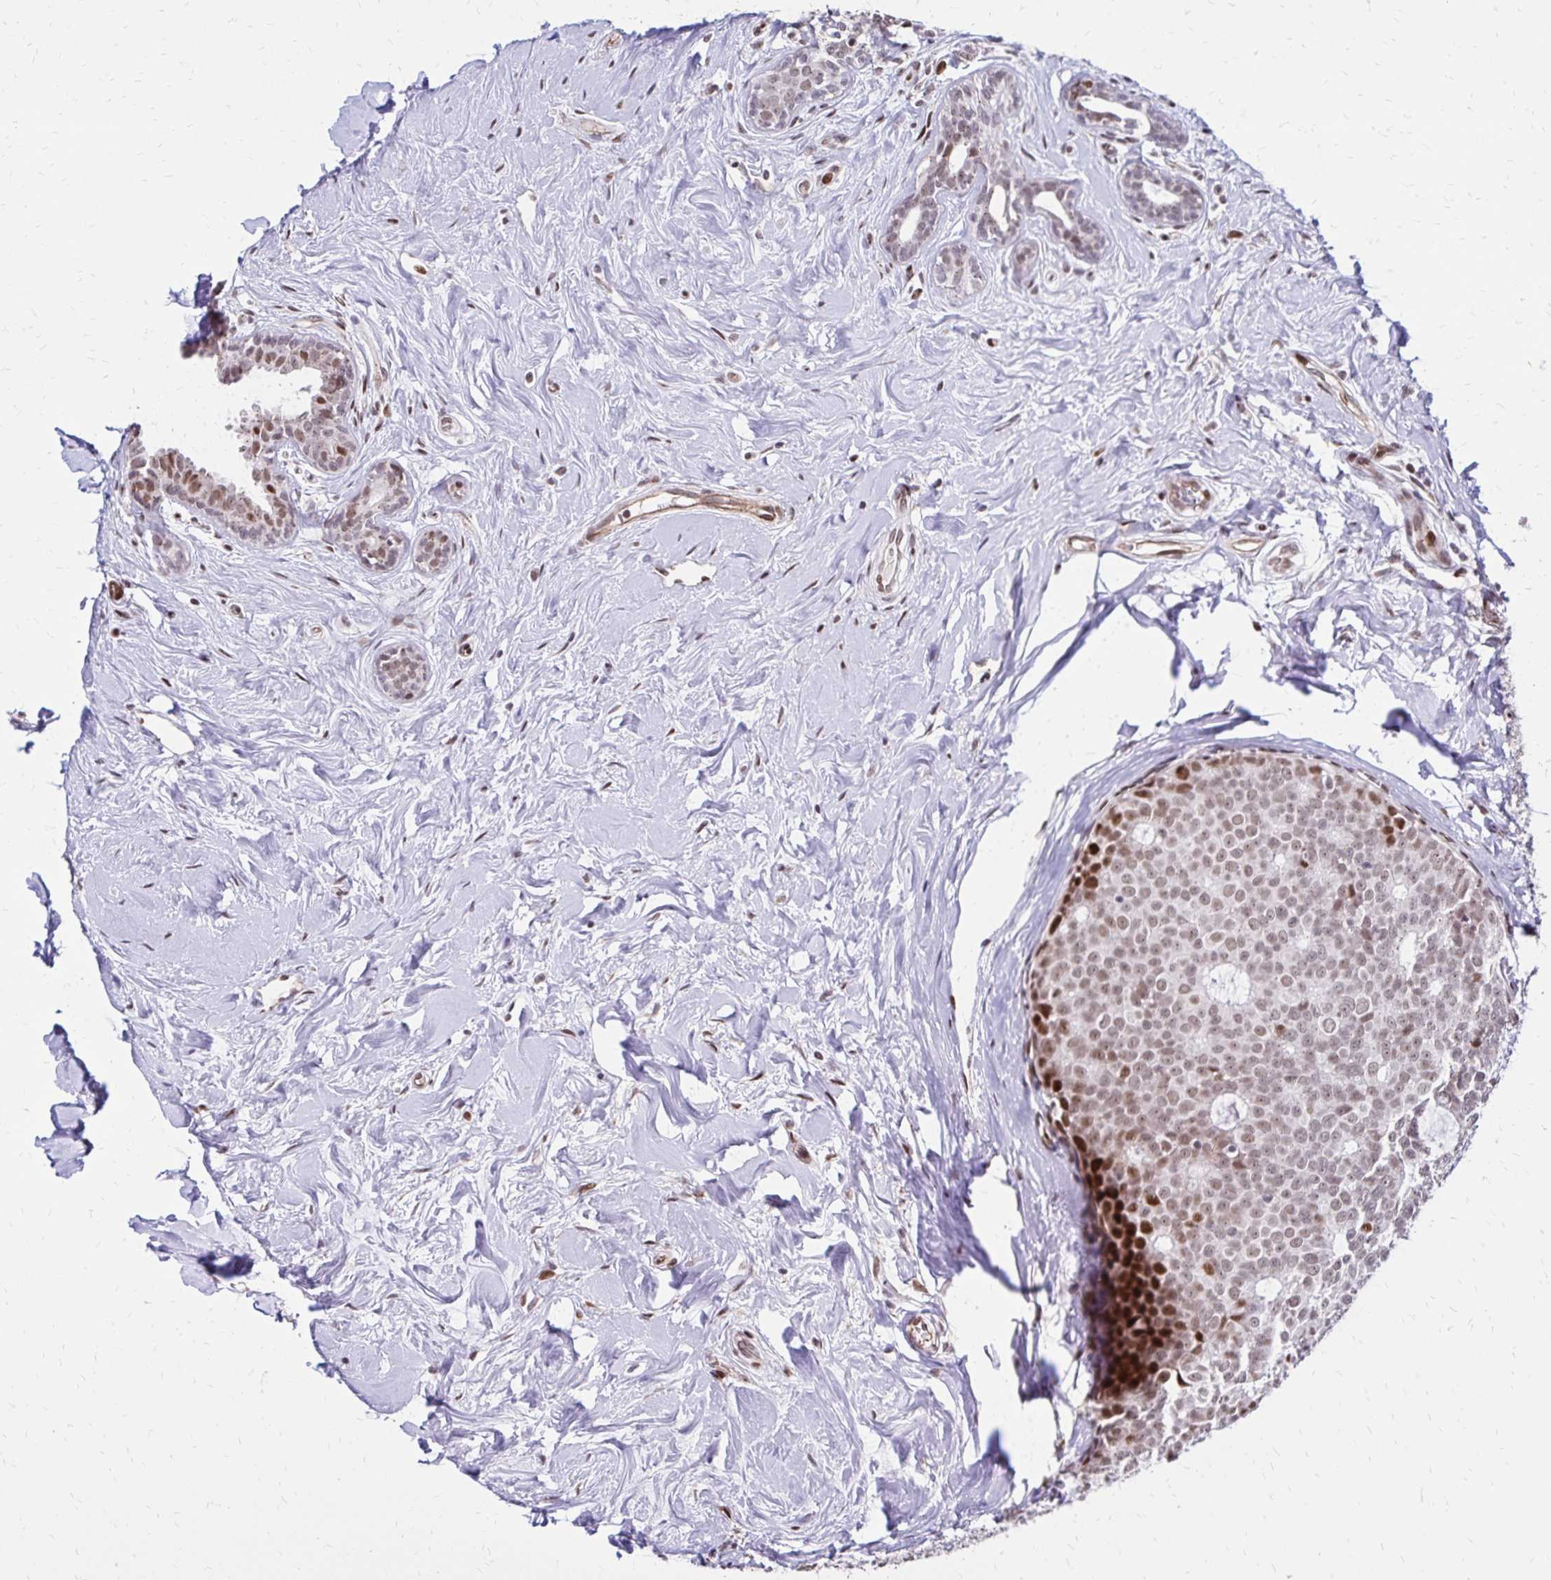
{"staining": {"intensity": "moderate", "quantity": ">75%", "location": "nuclear"}, "tissue": "breast cancer", "cell_type": "Tumor cells", "image_type": "cancer", "snomed": [{"axis": "morphology", "description": "Duct carcinoma"}, {"axis": "topography", "description": "Breast"}], "caption": "Protein staining of breast cancer (infiltrating ductal carcinoma) tissue shows moderate nuclear positivity in about >75% of tumor cells.", "gene": "TOB1", "patient": {"sex": "female", "age": 45}}